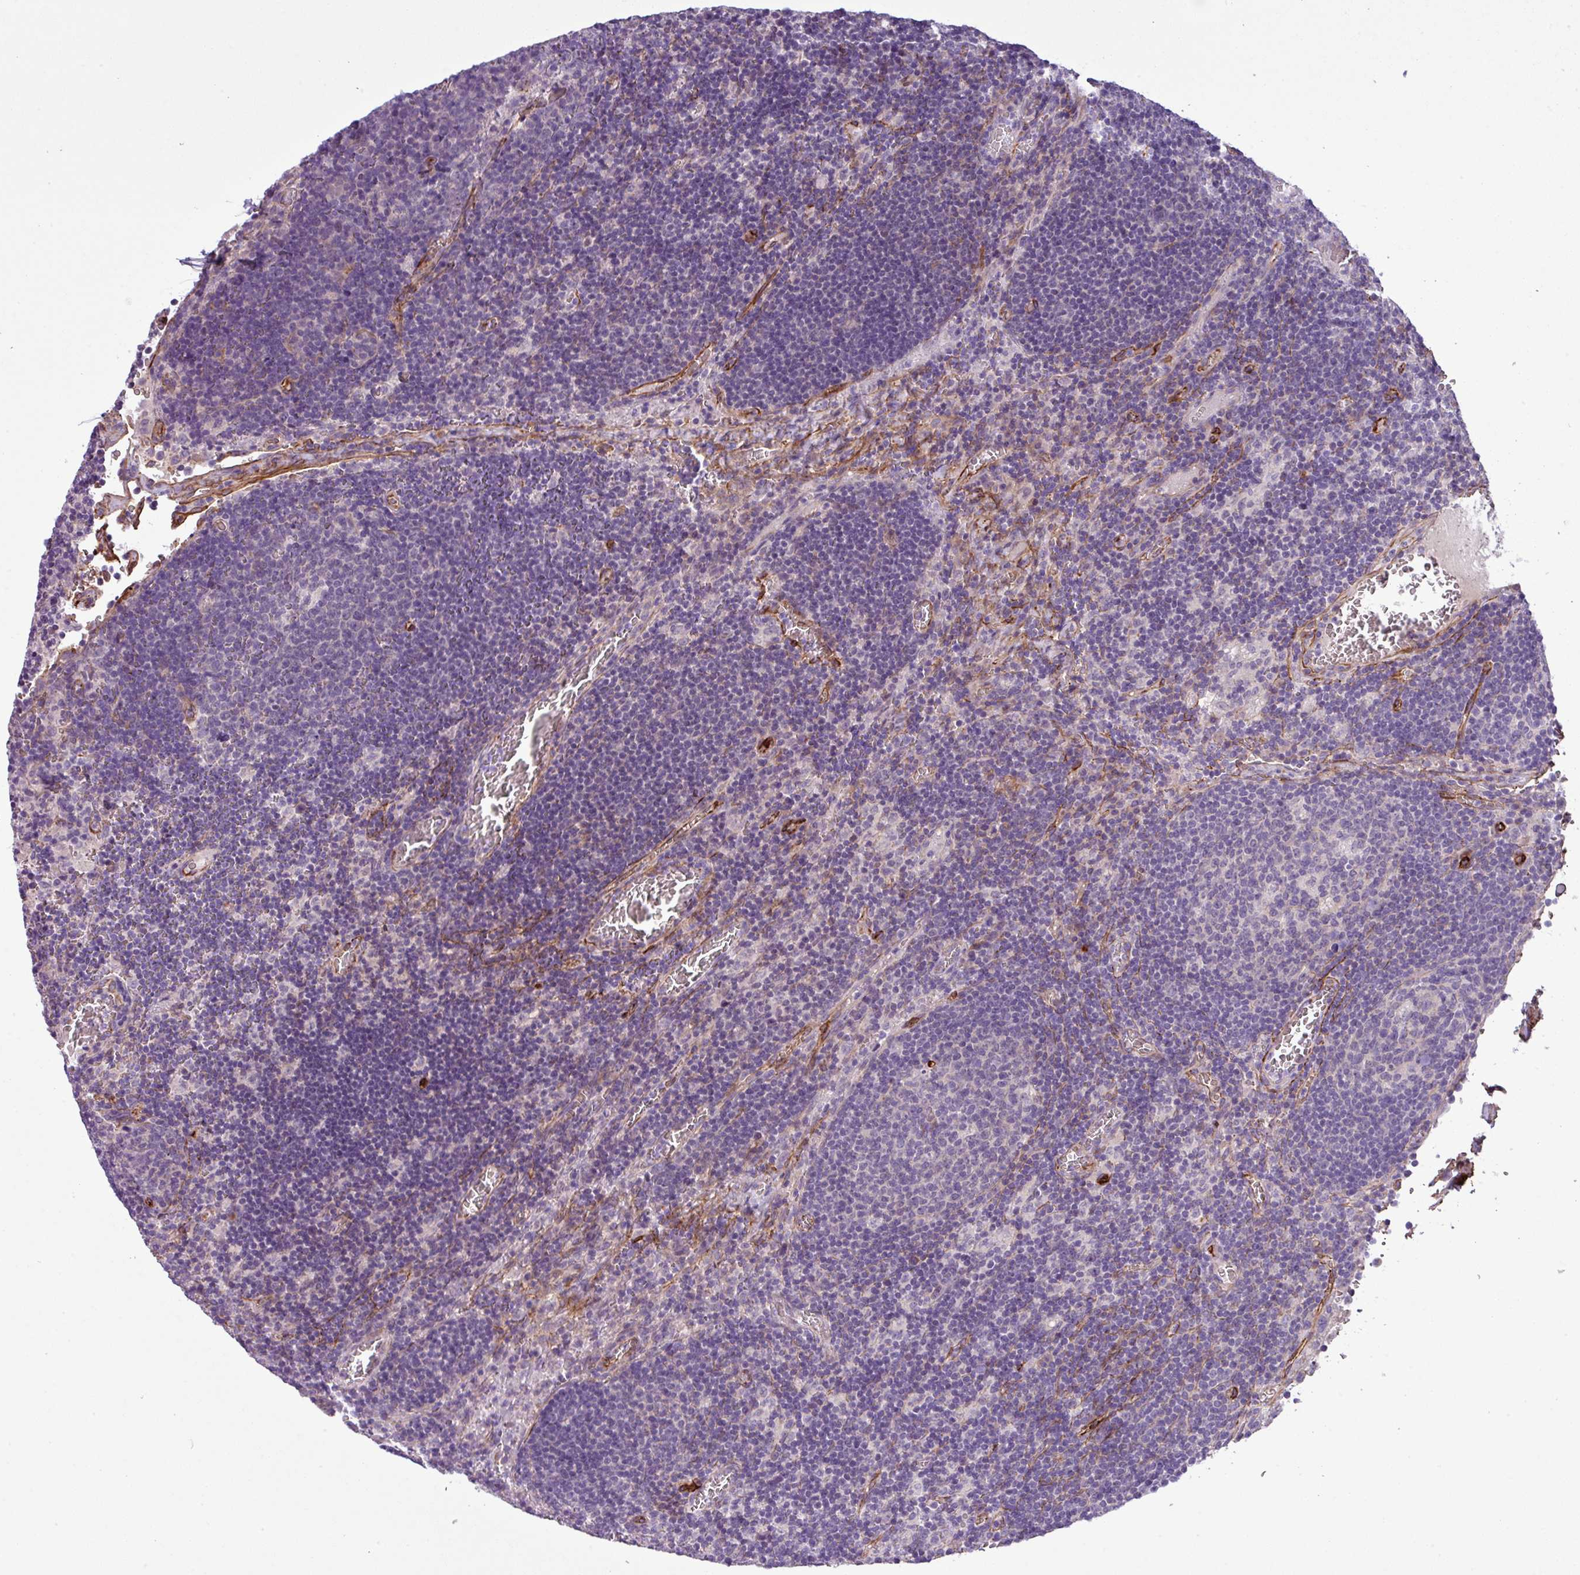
{"staining": {"intensity": "negative", "quantity": "none", "location": "none"}, "tissue": "lymph node", "cell_type": "Germinal center cells", "image_type": "normal", "snomed": [{"axis": "morphology", "description": "Normal tissue, NOS"}, {"axis": "topography", "description": "Lymph node"}], "caption": "Immunohistochemistry of unremarkable human lymph node exhibits no positivity in germinal center cells.", "gene": "PARD6A", "patient": {"sex": "male", "age": 50}}